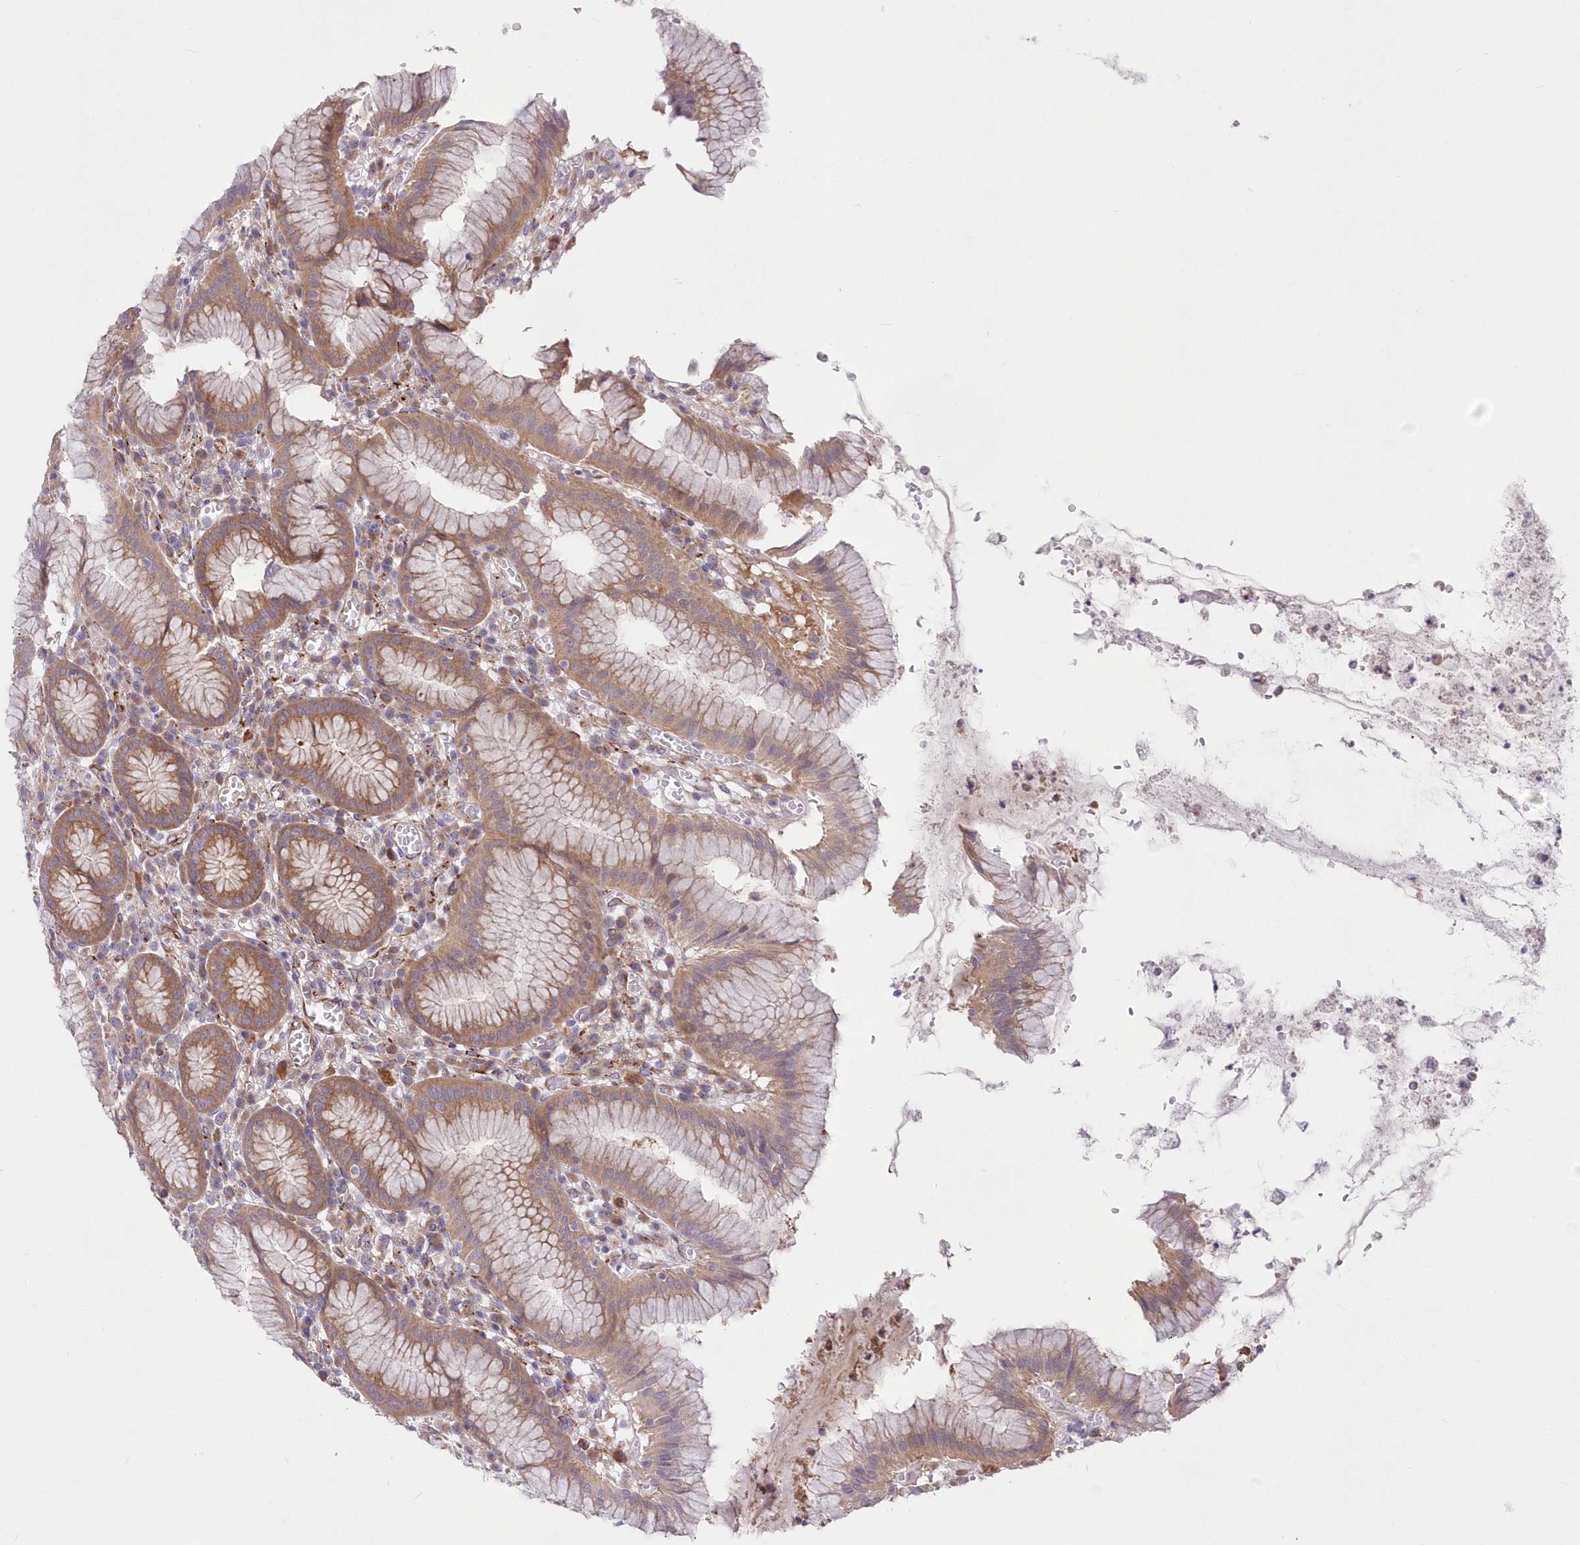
{"staining": {"intensity": "moderate", "quantity": "25%-75%", "location": "cytoplasmic/membranous"}, "tissue": "stomach", "cell_type": "Glandular cells", "image_type": "normal", "snomed": [{"axis": "morphology", "description": "Normal tissue, NOS"}, {"axis": "topography", "description": "Stomach"}], "caption": "Benign stomach shows moderate cytoplasmic/membranous expression in about 25%-75% of glandular cells, visualized by immunohistochemistry.", "gene": "YTHDC2", "patient": {"sex": "male", "age": 55}}